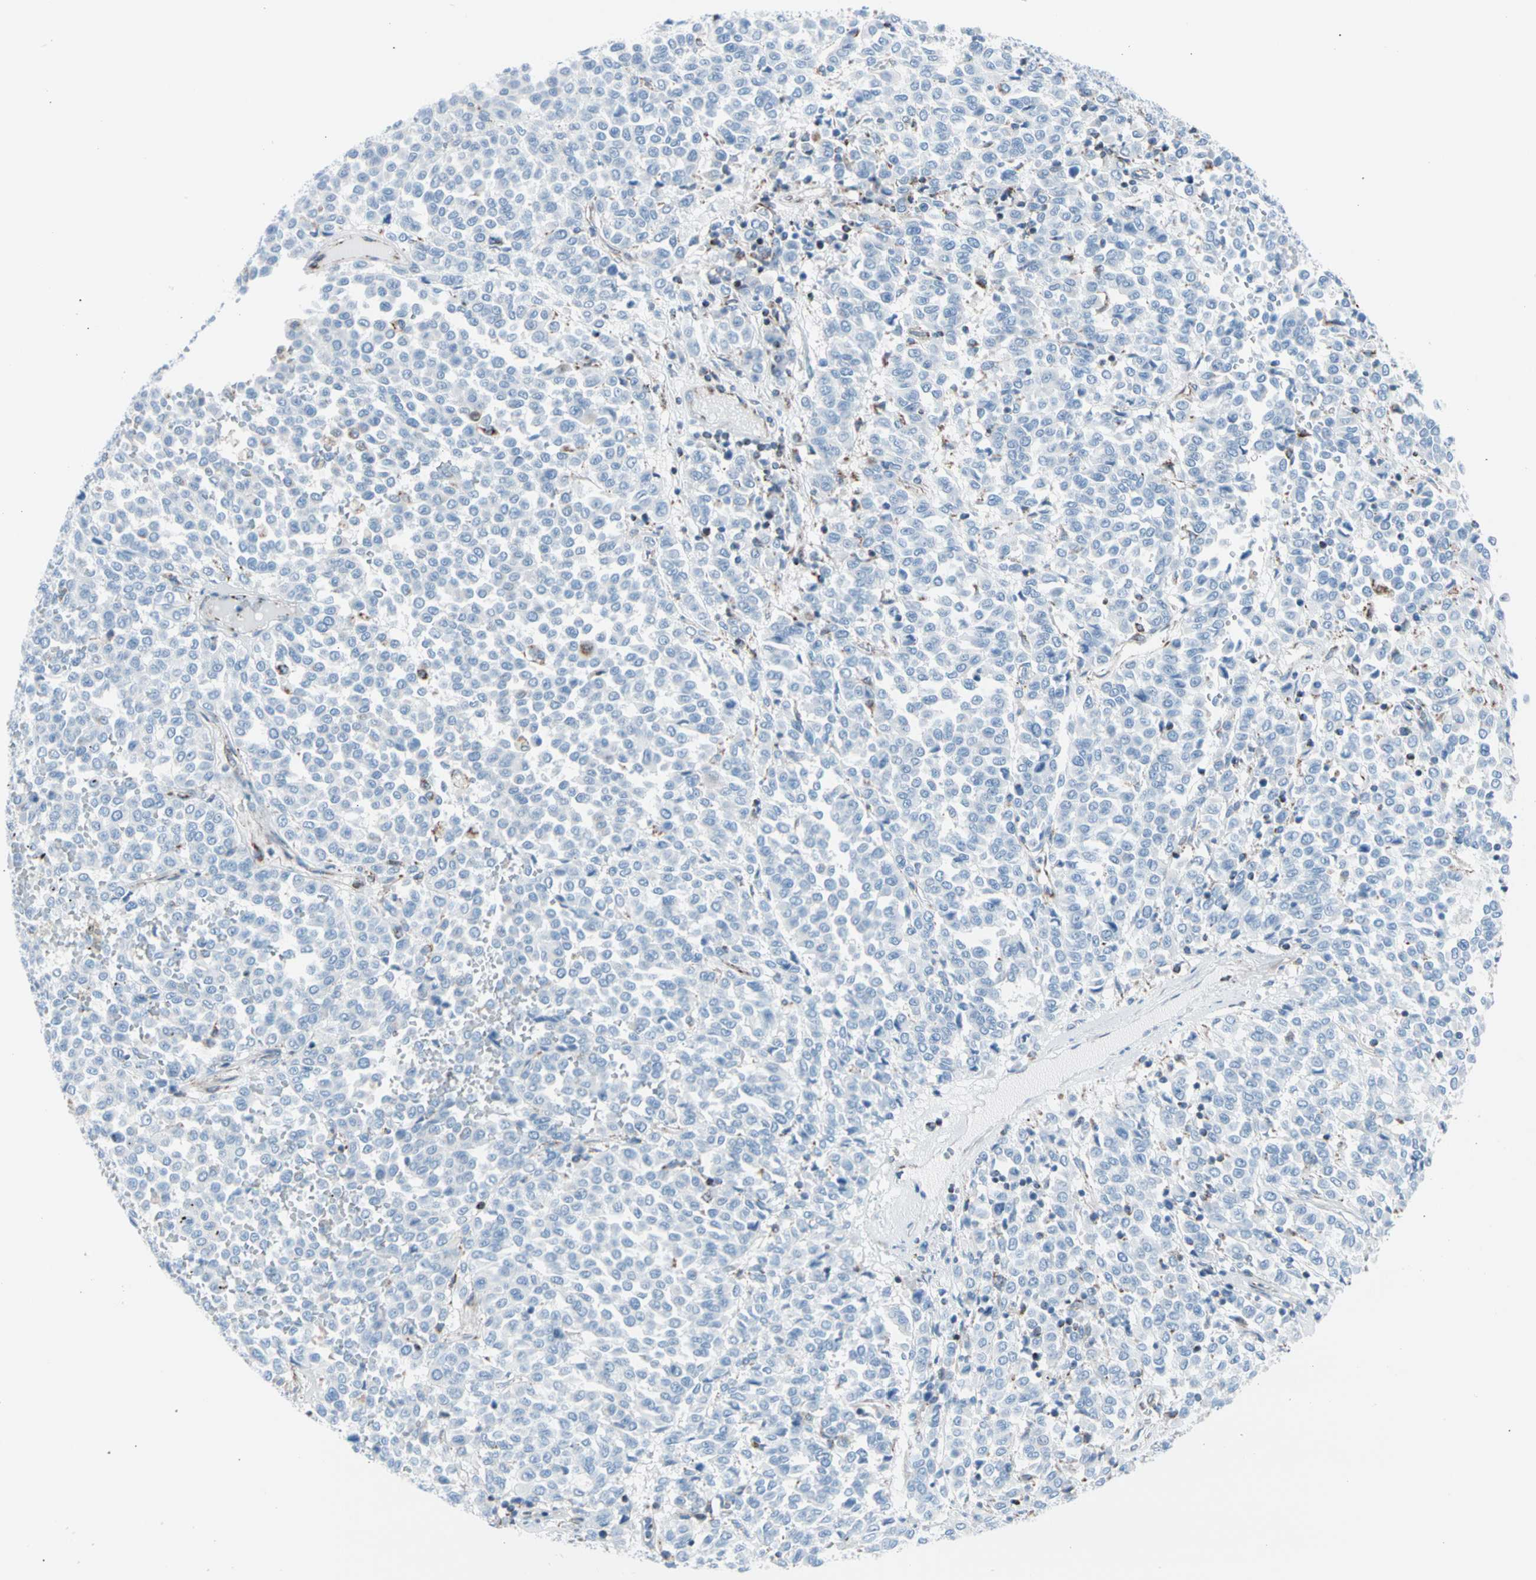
{"staining": {"intensity": "negative", "quantity": "none", "location": "none"}, "tissue": "melanoma", "cell_type": "Tumor cells", "image_type": "cancer", "snomed": [{"axis": "morphology", "description": "Malignant melanoma, Metastatic site"}, {"axis": "topography", "description": "Pancreas"}], "caption": "DAB immunohistochemical staining of melanoma shows no significant positivity in tumor cells. (Stains: DAB immunohistochemistry with hematoxylin counter stain, Microscopy: brightfield microscopy at high magnification).", "gene": "HK1", "patient": {"sex": "female", "age": 30}}